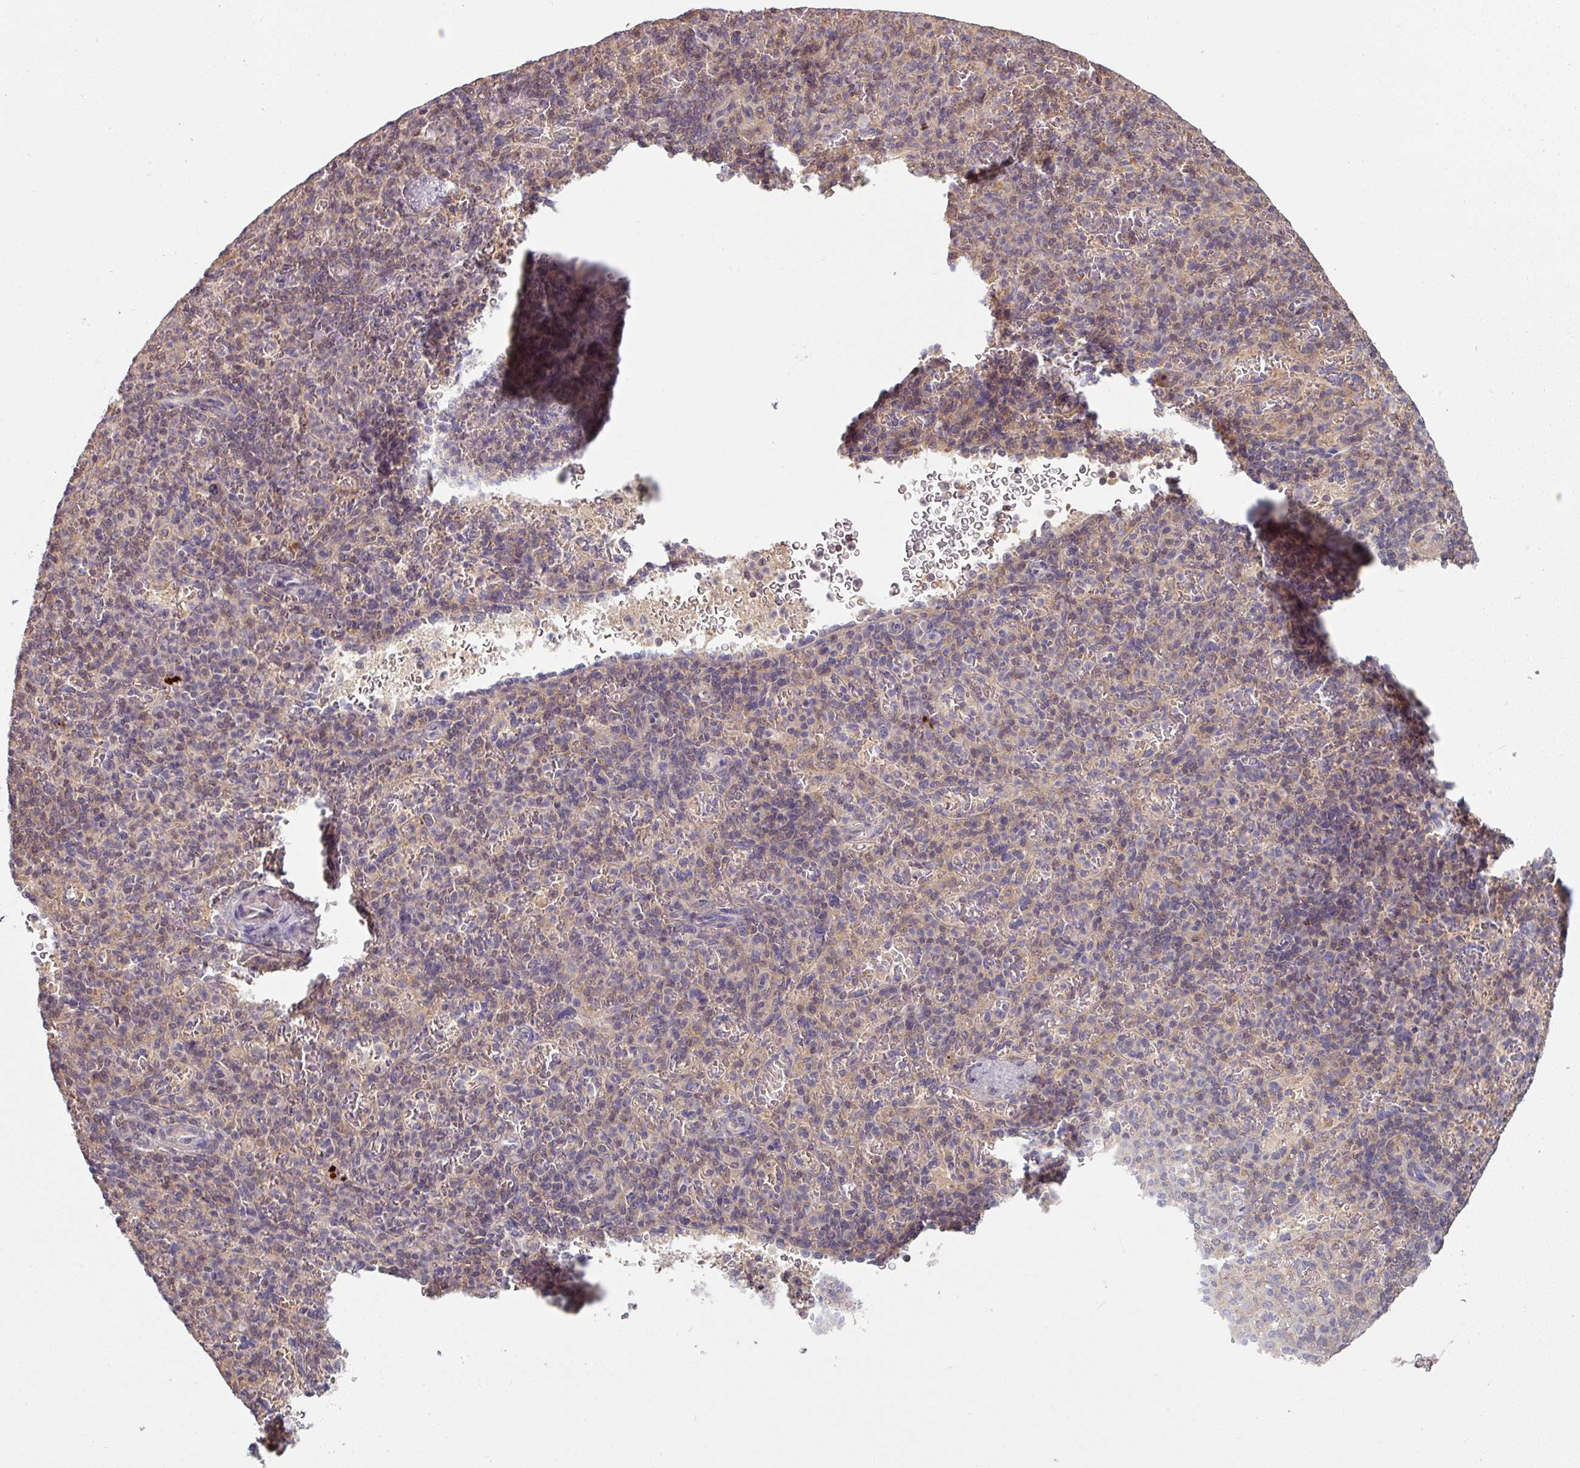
{"staining": {"intensity": "weak", "quantity": "25%-75%", "location": "cytoplasmic/membranous"}, "tissue": "spleen", "cell_type": "Cells in red pulp", "image_type": "normal", "snomed": [{"axis": "morphology", "description": "Normal tissue, NOS"}, {"axis": "topography", "description": "Spleen"}], "caption": "Protein staining by IHC exhibits weak cytoplasmic/membranous staining in approximately 25%-75% of cells in red pulp in benign spleen. Nuclei are stained in blue.", "gene": "TUSC3", "patient": {"sex": "female", "age": 74}}